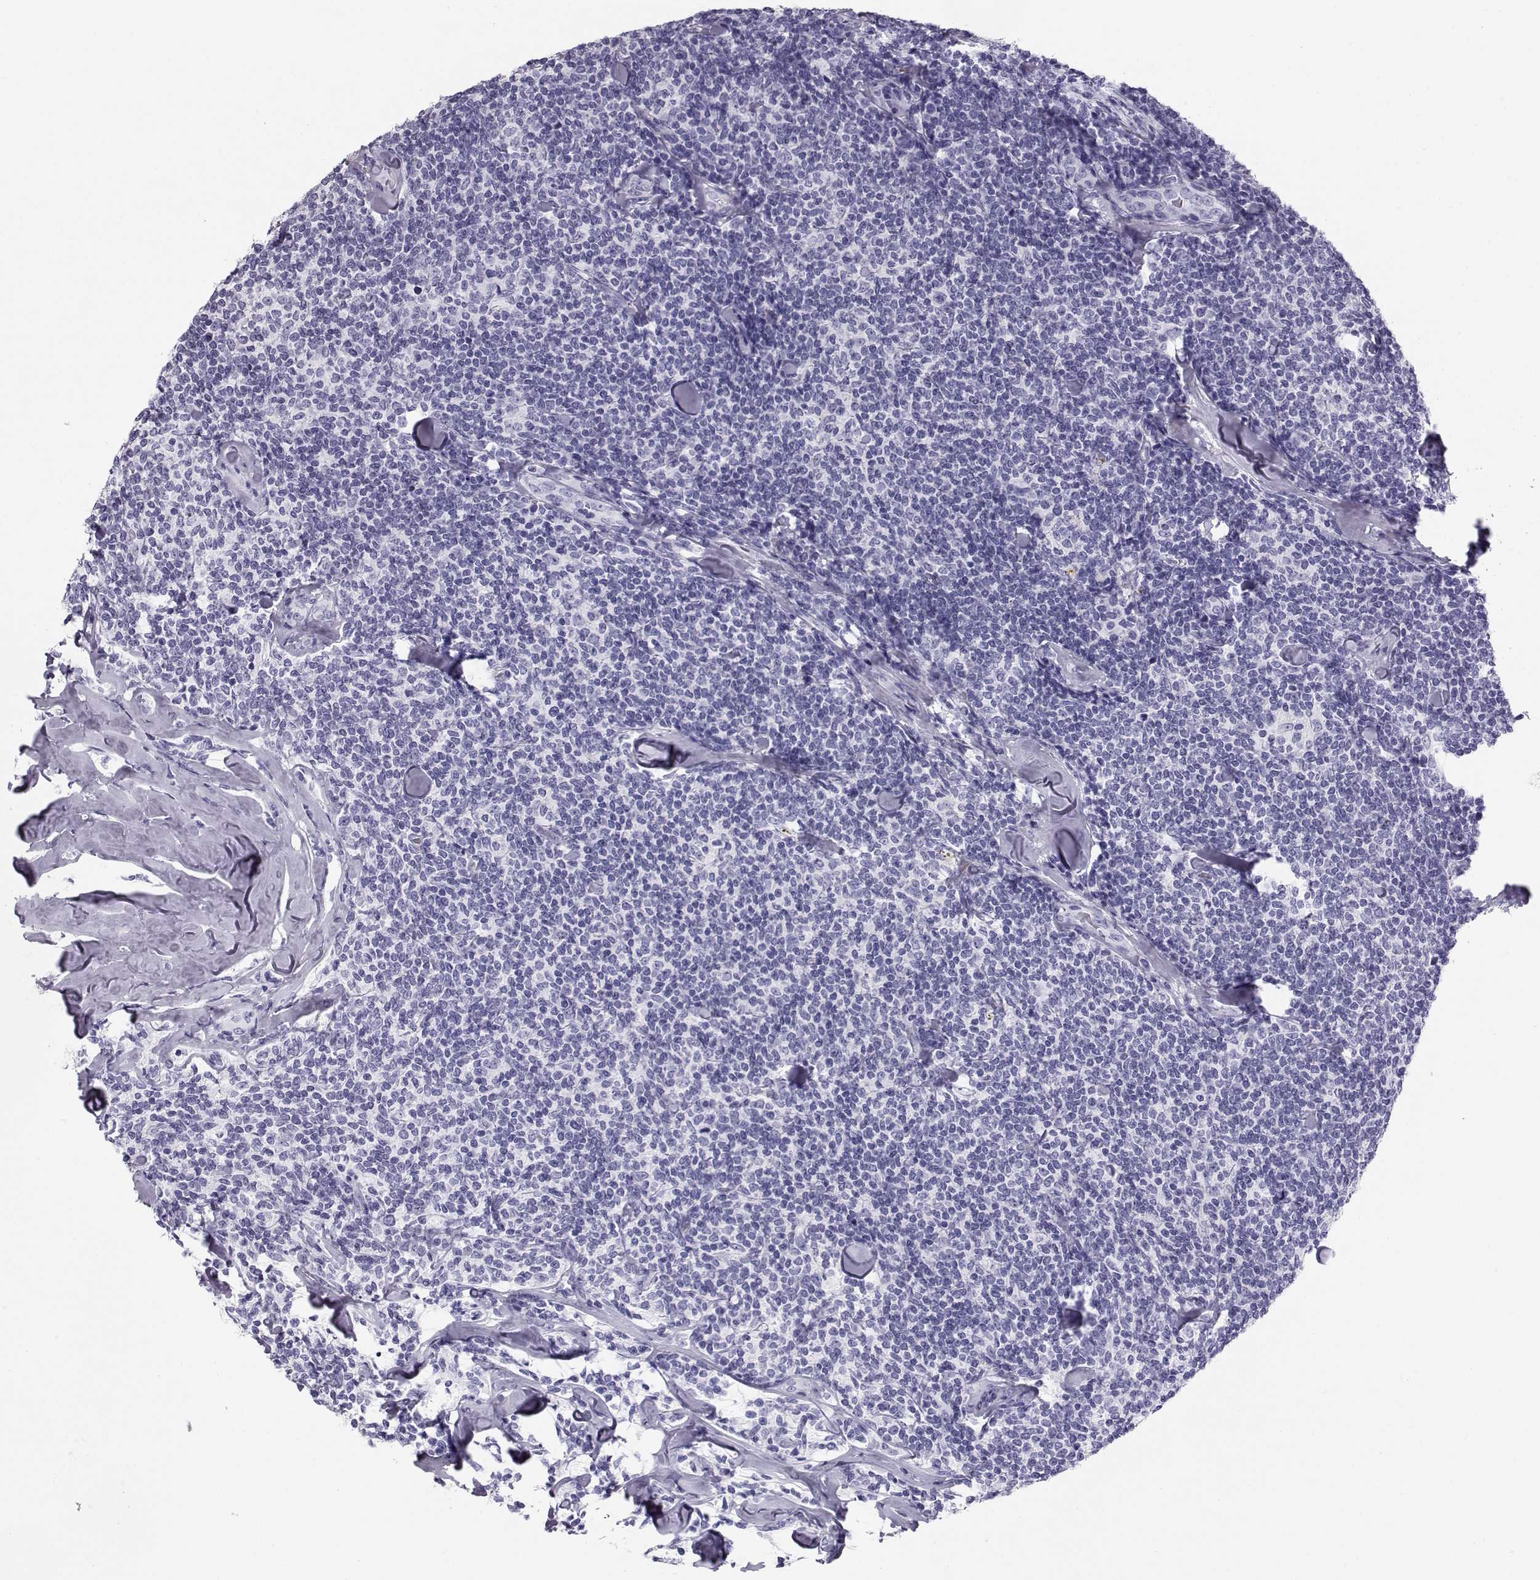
{"staining": {"intensity": "negative", "quantity": "none", "location": "none"}, "tissue": "lymphoma", "cell_type": "Tumor cells", "image_type": "cancer", "snomed": [{"axis": "morphology", "description": "Malignant lymphoma, non-Hodgkin's type, Low grade"}, {"axis": "topography", "description": "Lymph node"}], "caption": "Tumor cells are negative for brown protein staining in lymphoma. (Stains: DAB (3,3'-diaminobenzidine) immunohistochemistry (IHC) with hematoxylin counter stain, Microscopy: brightfield microscopy at high magnification).", "gene": "RD3", "patient": {"sex": "female", "age": 56}}